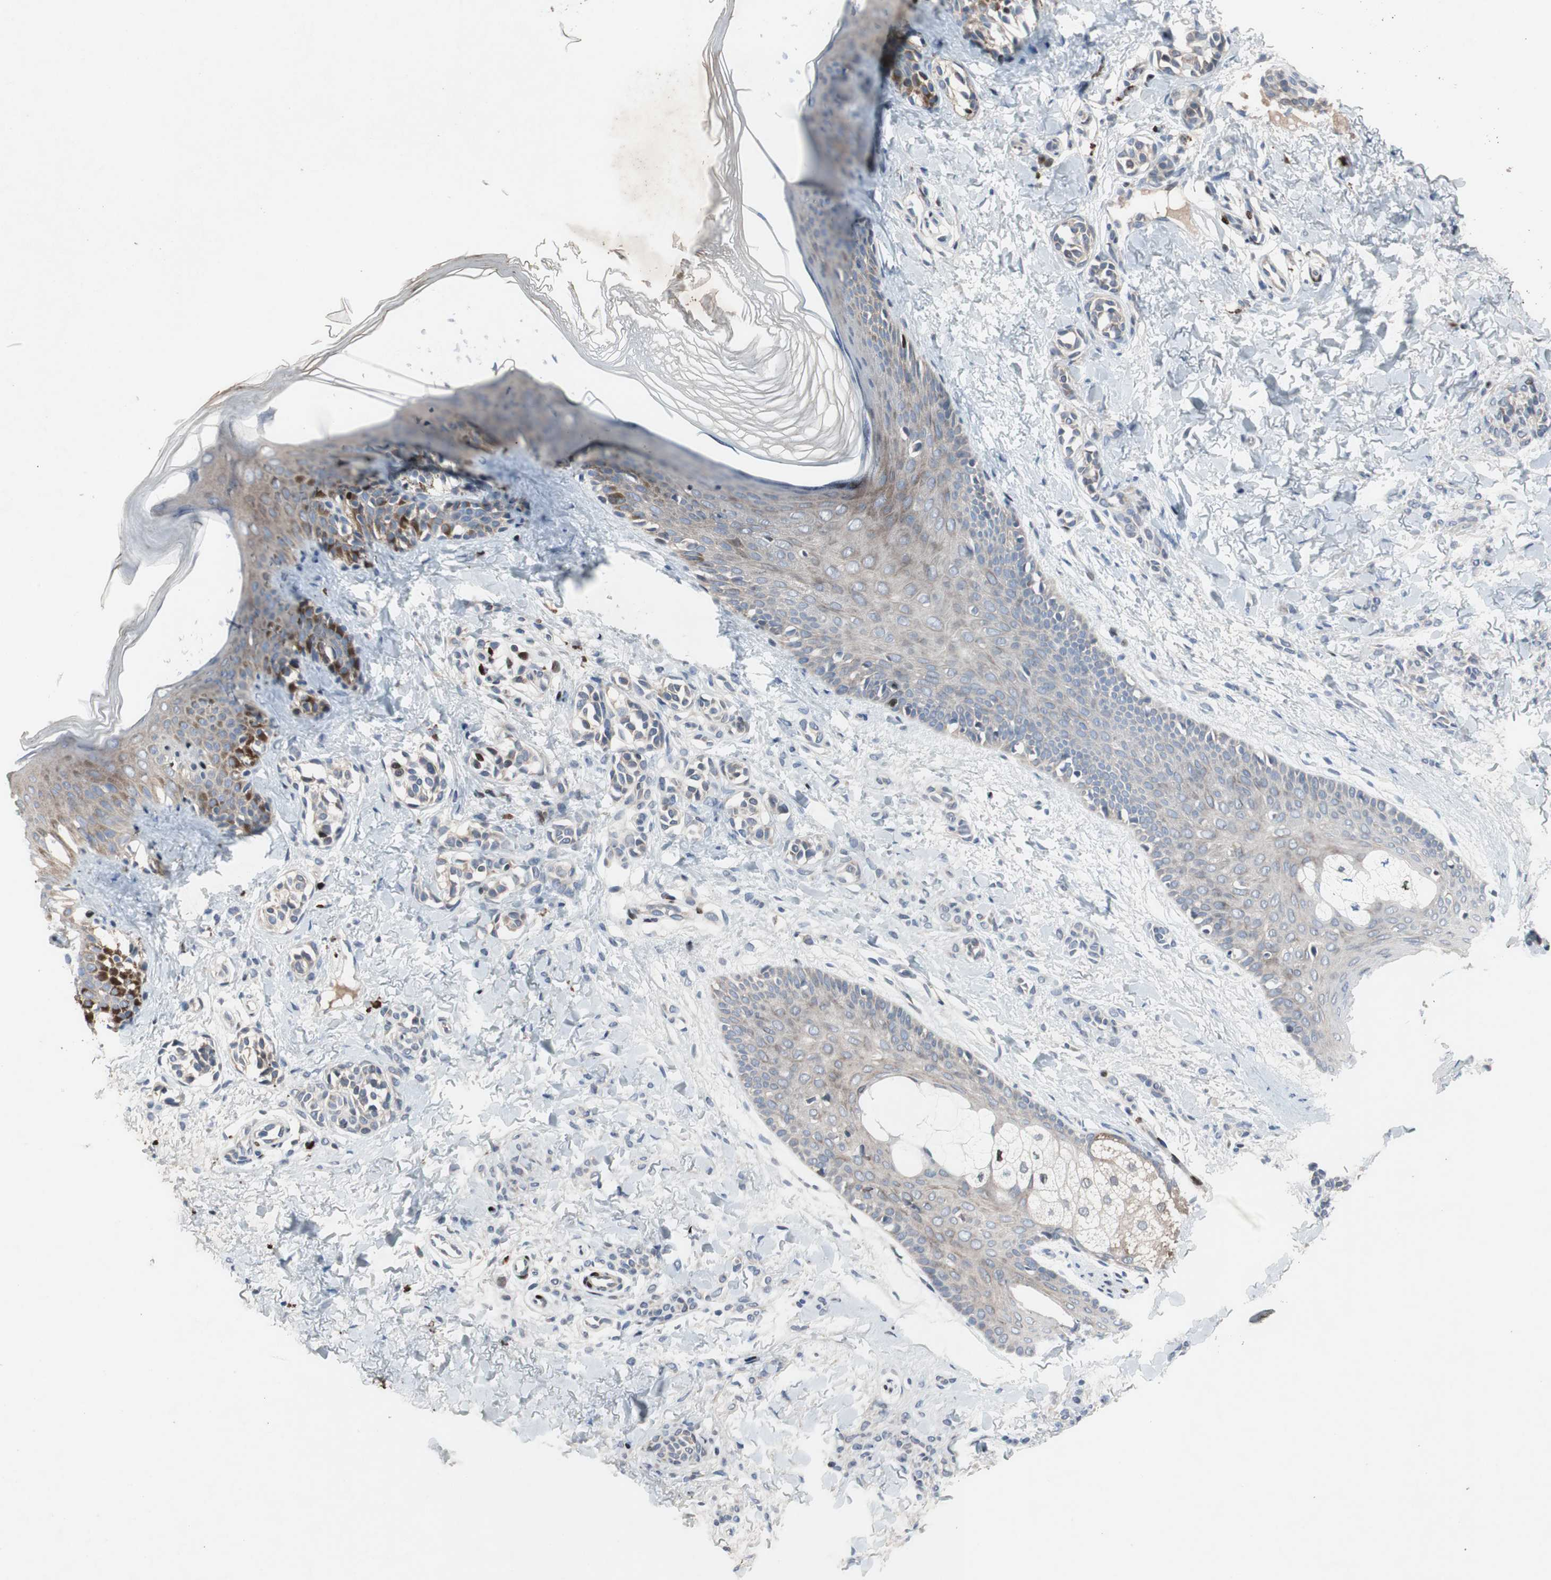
{"staining": {"intensity": "negative", "quantity": "none", "location": "none"}, "tissue": "skin", "cell_type": "Fibroblasts", "image_type": "normal", "snomed": [{"axis": "morphology", "description": "Normal tissue, NOS"}, {"axis": "topography", "description": "Skin"}], "caption": "Fibroblasts show no significant expression in benign skin. (DAB IHC with hematoxylin counter stain).", "gene": "MUTYH", "patient": {"sex": "male", "age": 16}}